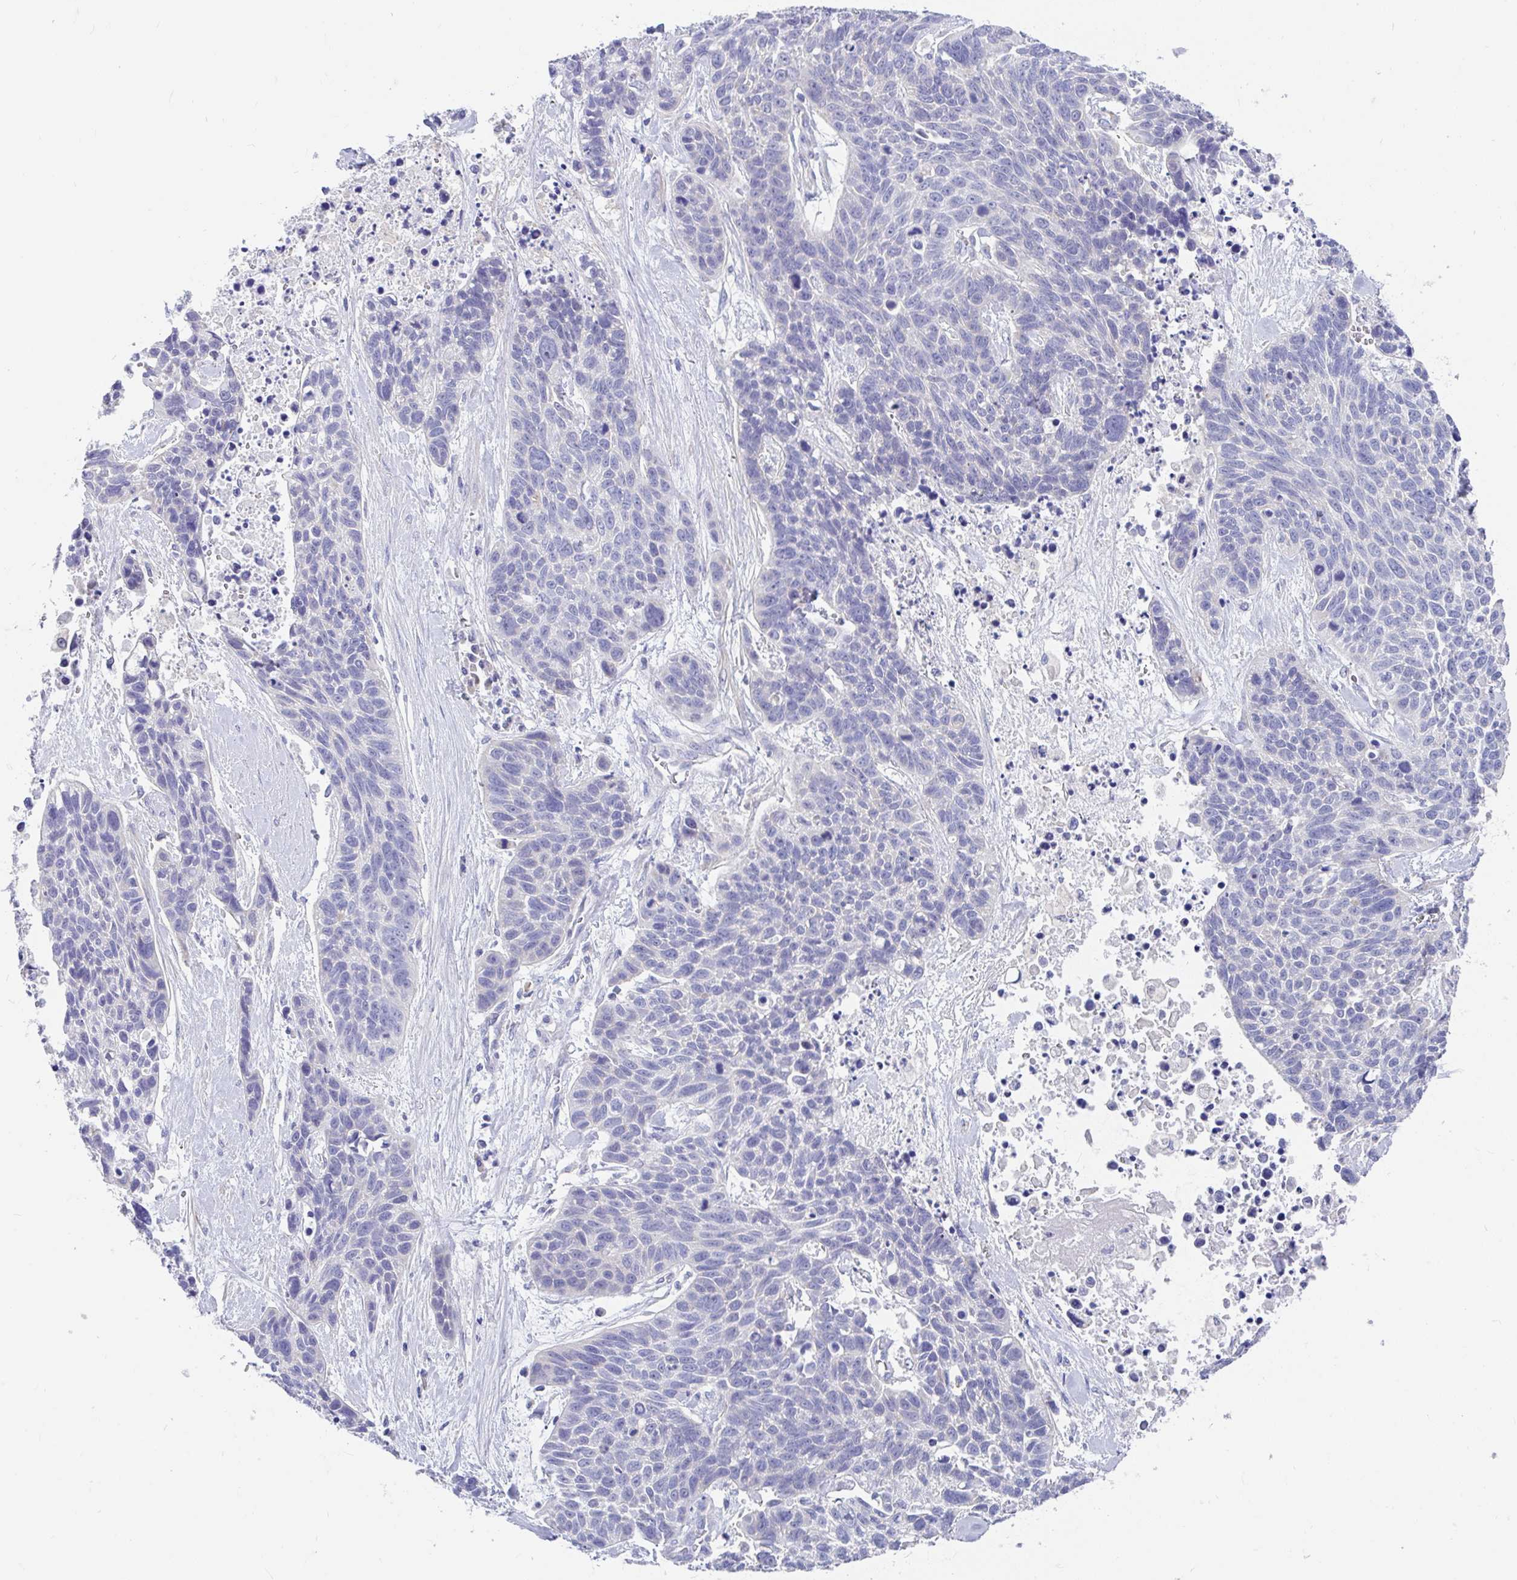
{"staining": {"intensity": "negative", "quantity": "none", "location": "none"}, "tissue": "lung cancer", "cell_type": "Tumor cells", "image_type": "cancer", "snomed": [{"axis": "morphology", "description": "Squamous cell carcinoma, NOS"}, {"axis": "topography", "description": "Lung"}], "caption": "An immunohistochemistry (IHC) image of lung squamous cell carcinoma is shown. There is no staining in tumor cells of lung squamous cell carcinoma.", "gene": "CCSAP", "patient": {"sex": "male", "age": 62}}